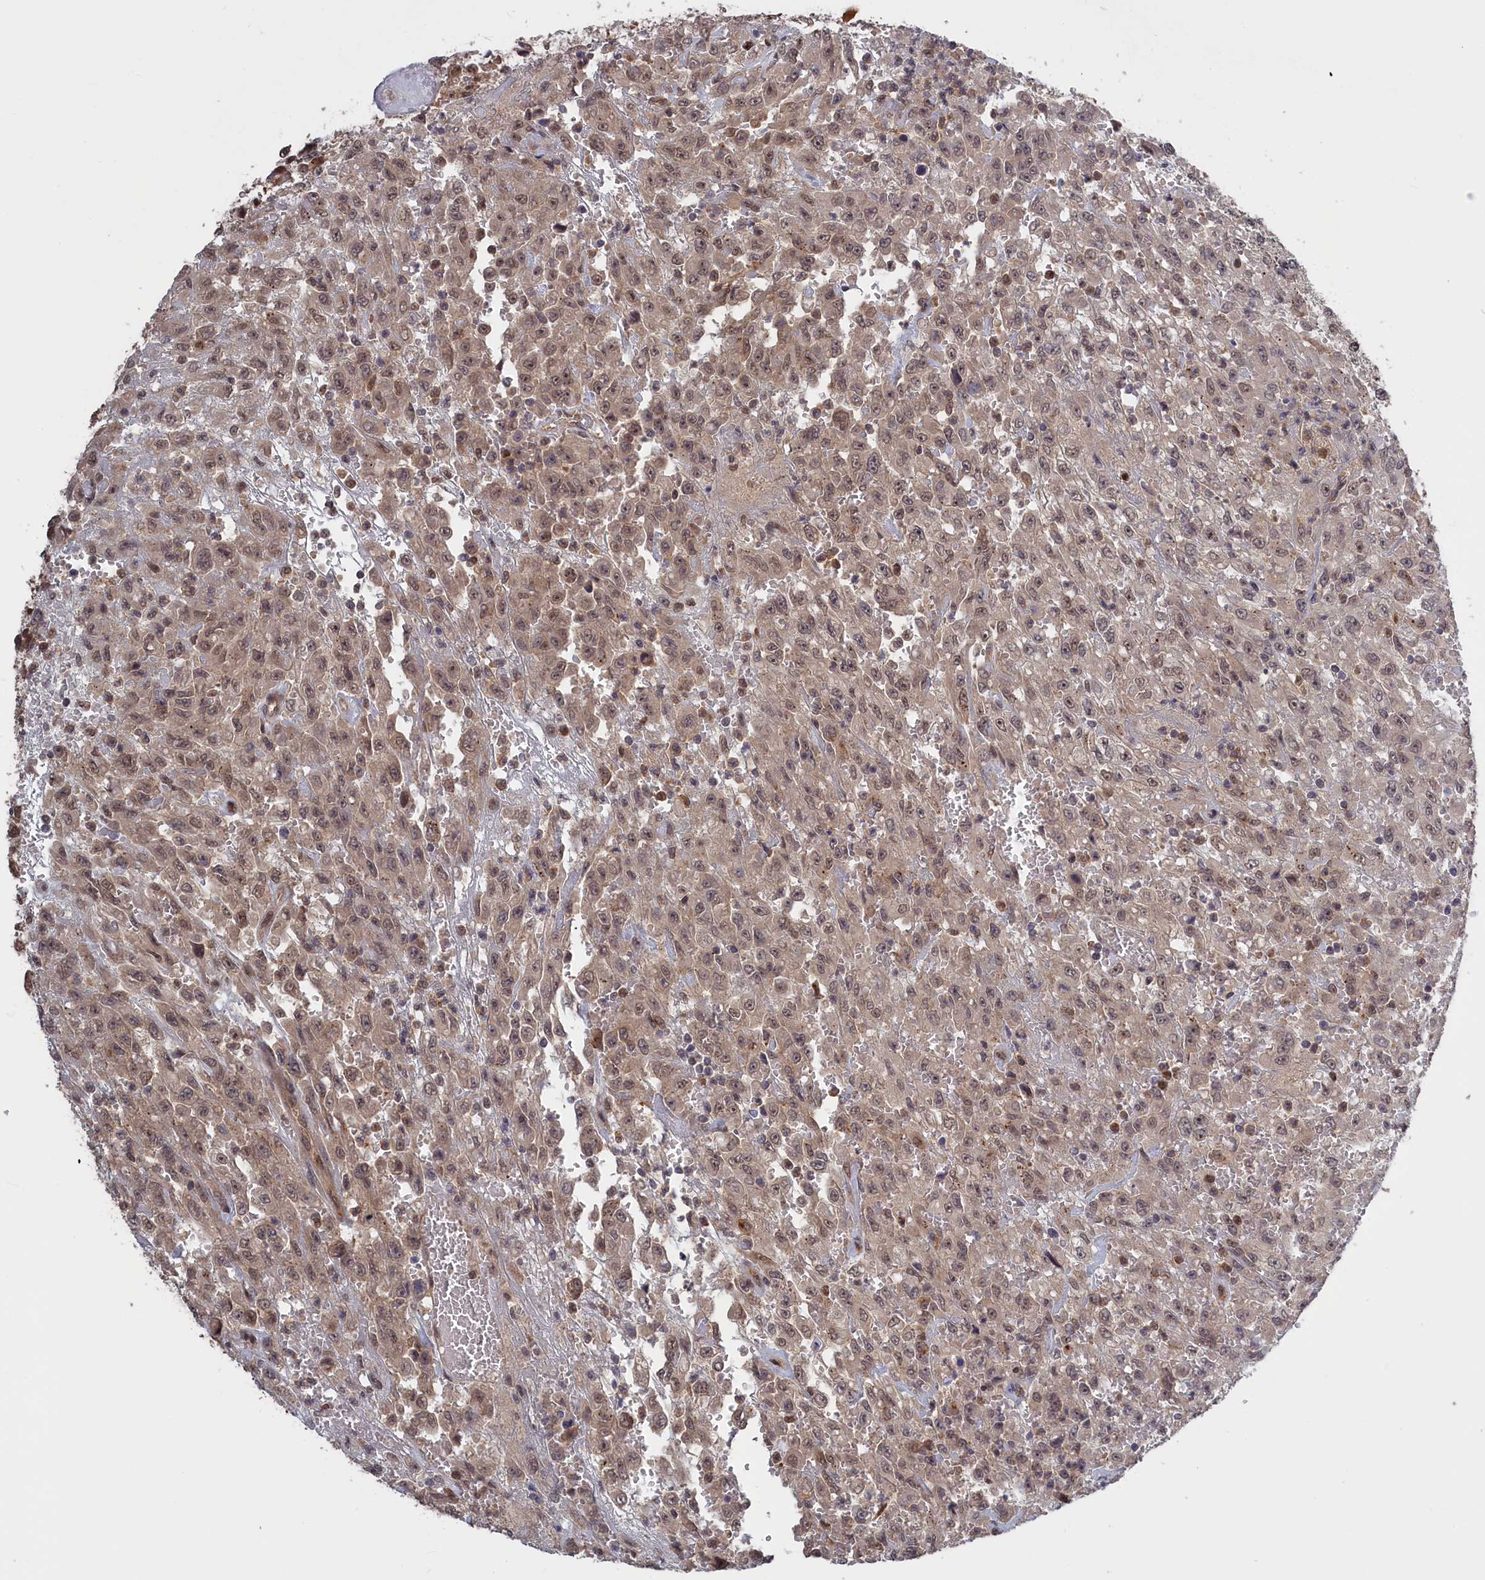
{"staining": {"intensity": "weak", "quantity": "25%-75%", "location": "cytoplasmic/membranous,nuclear"}, "tissue": "urothelial cancer", "cell_type": "Tumor cells", "image_type": "cancer", "snomed": [{"axis": "morphology", "description": "Urothelial carcinoma, High grade"}, {"axis": "topography", "description": "Urinary bladder"}], "caption": "This is an image of immunohistochemistry (IHC) staining of high-grade urothelial carcinoma, which shows weak expression in the cytoplasmic/membranous and nuclear of tumor cells.", "gene": "PLP2", "patient": {"sex": "male", "age": 46}}